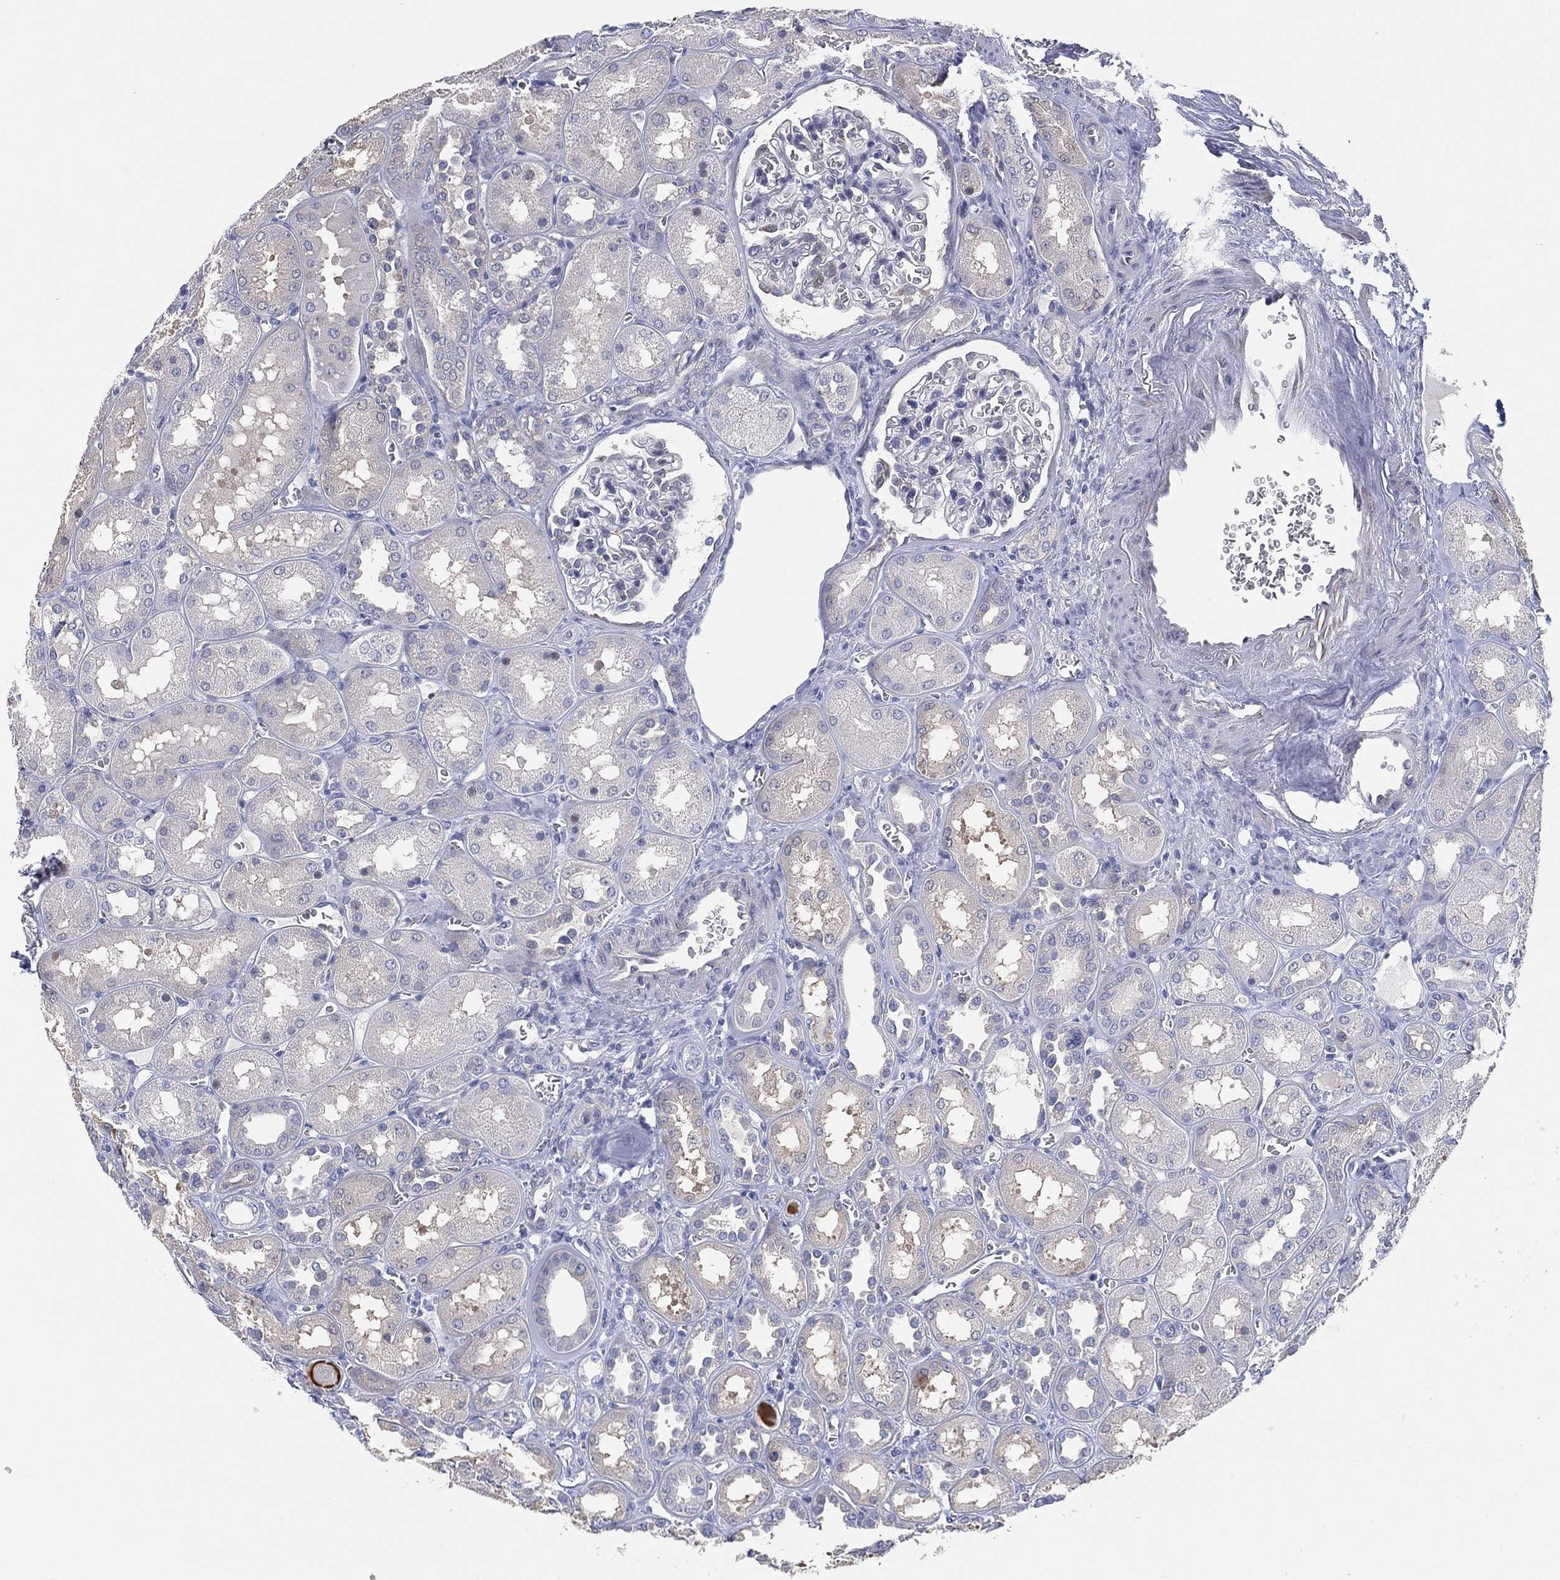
{"staining": {"intensity": "negative", "quantity": "none", "location": "none"}, "tissue": "kidney", "cell_type": "Cells in glomeruli", "image_type": "normal", "snomed": [{"axis": "morphology", "description": "Normal tissue, NOS"}, {"axis": "topography", "description": "Kidney"}], "caption": "Cells in glomeruli are negative for brown protein staining in benign kidney. (Brightfield microscopy of DAB (3,3'-diaminobenzidine) immunohistochemistry at high magnification).", "gene": "HEATR4", "patient": {"sex": "male", "age": 73}}